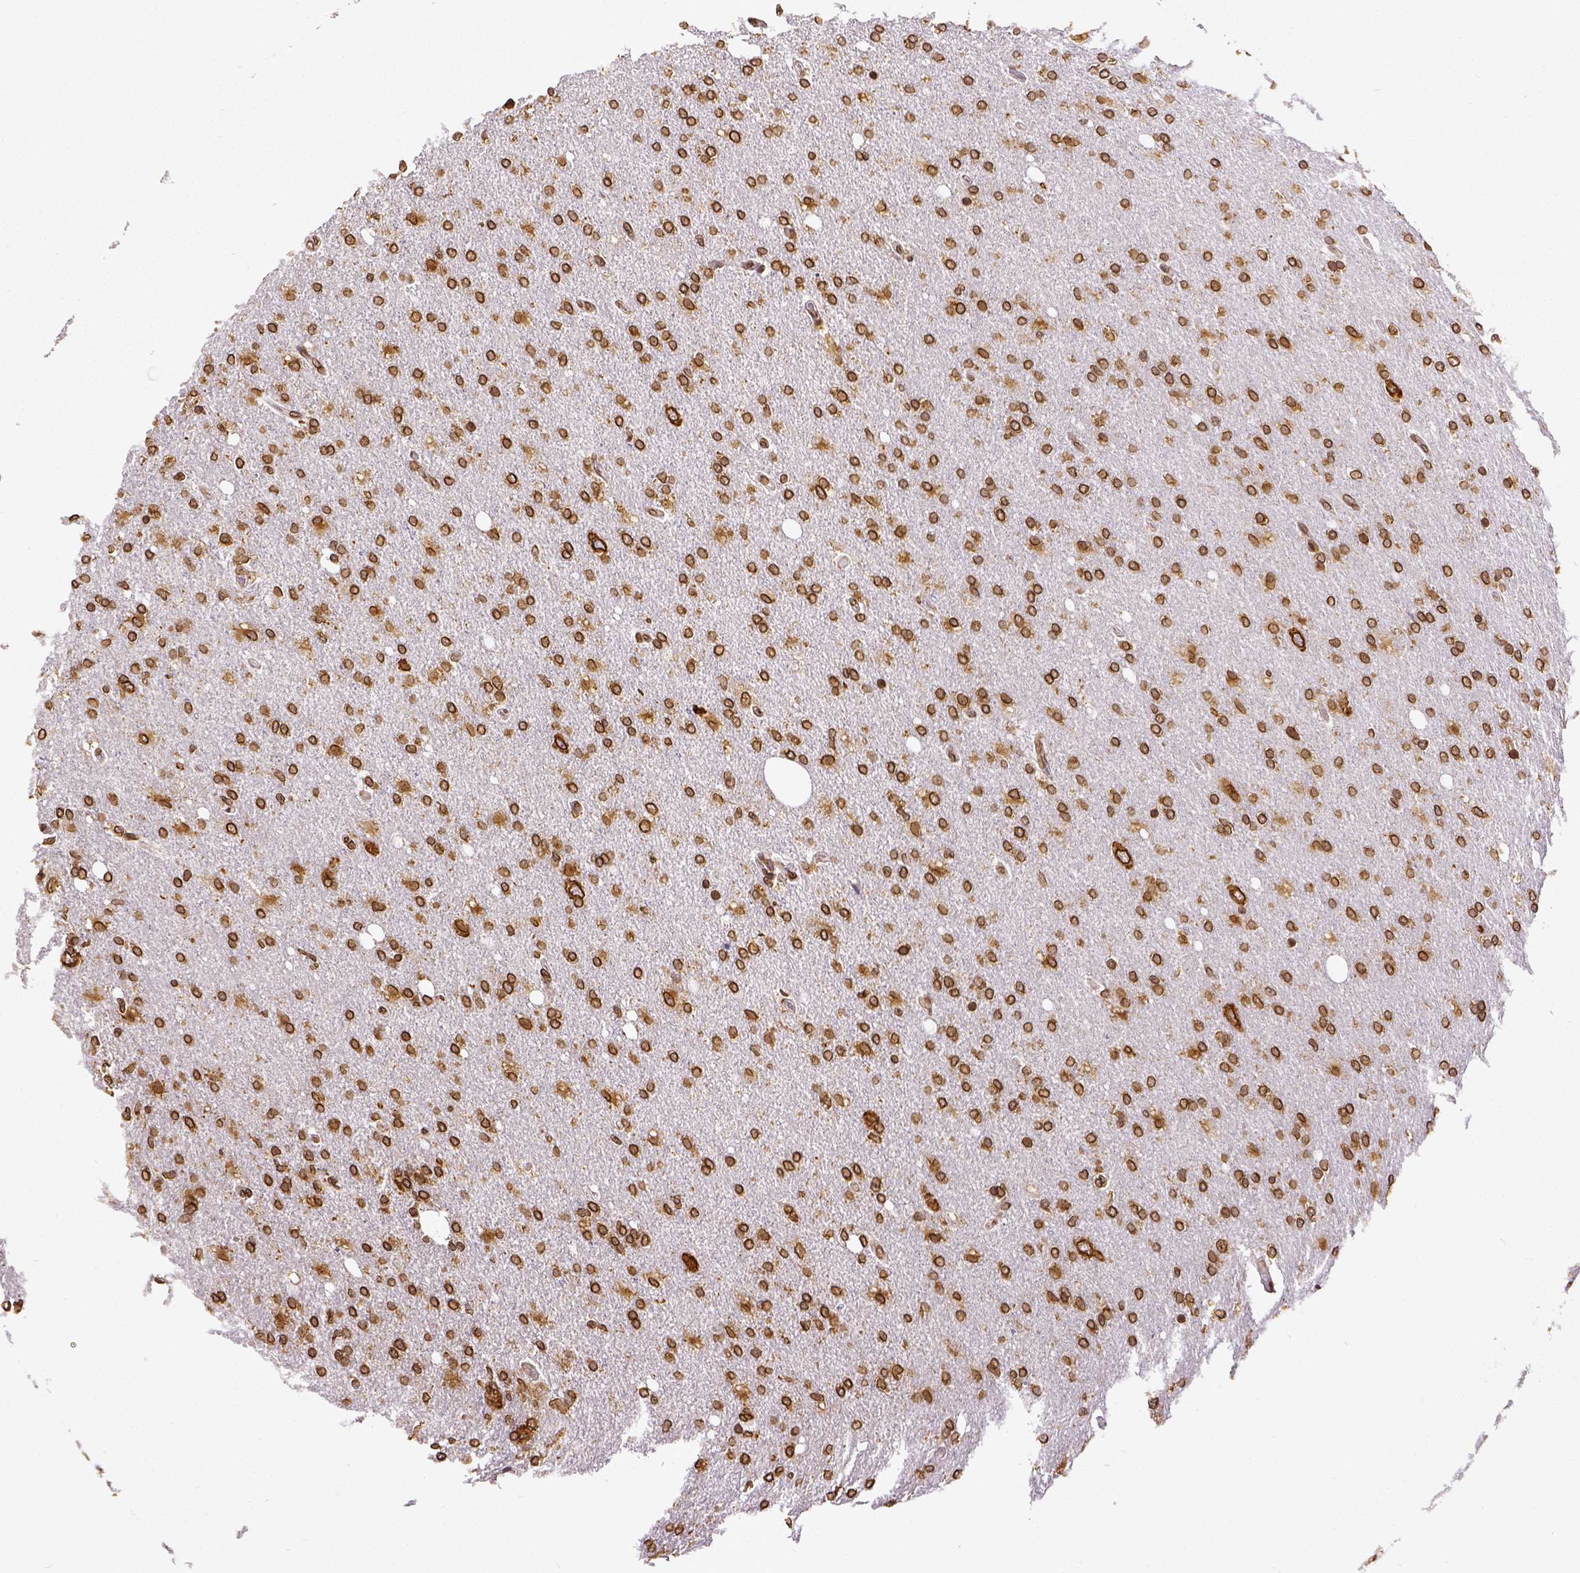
{"staining": {"intensity": "strong", "quantity": ">75%", "location": "cytoplasmic/membranous,nuclear"}, "tissue": "glioma", "cell_type": "Tumor cells", "image_type": "cancer", "snomed": [{"axis": "morphology", "description": "Glioma, malignant, High grade"}, {"axis": "topography", "description": "Cerebral cortex"}], "caption": "IHC photomicrograph of human glioma stained for a protein (brown), which exhibits high levels of strong cytoplasmic/membranous and nuclear expression in about >75% of tumor cells.", "gene": "MTDH", "patient": {"sex": "male", "age": 70}}